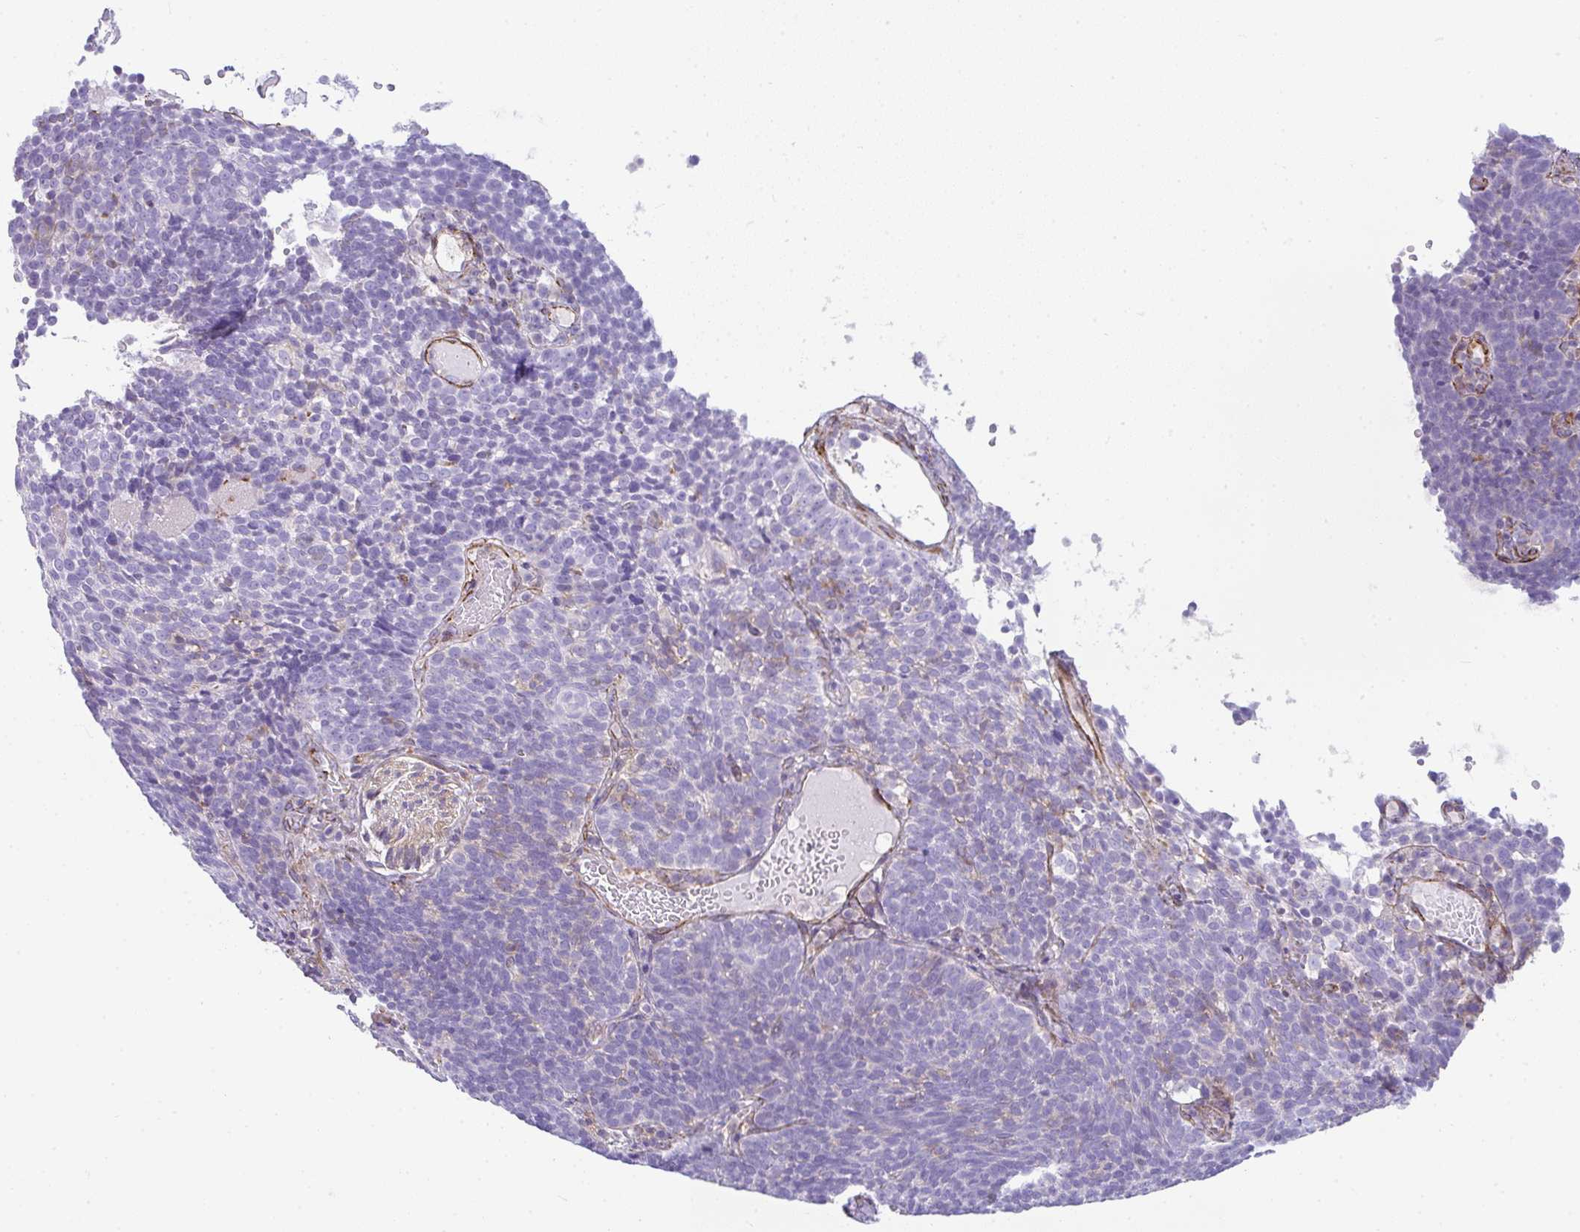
{"staining": {"intensity": "negative", "quantity": "none", "location": "none"}, "tissue": "cervical cancer", "cell_type": "Tumor cells", "image_type": "cancer", "snomed": [{"axis": "morphology", "description": "Normal tissue, NOS"}, {"axis": "morphology", "description": "Squamous cell carcinoma, NOS"}, {"axis": "topography", "description": "Cervix"}], "caption": "Micrograph shows no significant protein positivity in tumor cells of cervical cancer (squamous cell carcinoma). (DAB (3,3'-diaminobenzidine) immunohistochemistry with hematoxylin counter stain).", "gene": "CDRT15", "patient": {"sex": "female", "age": 39}}